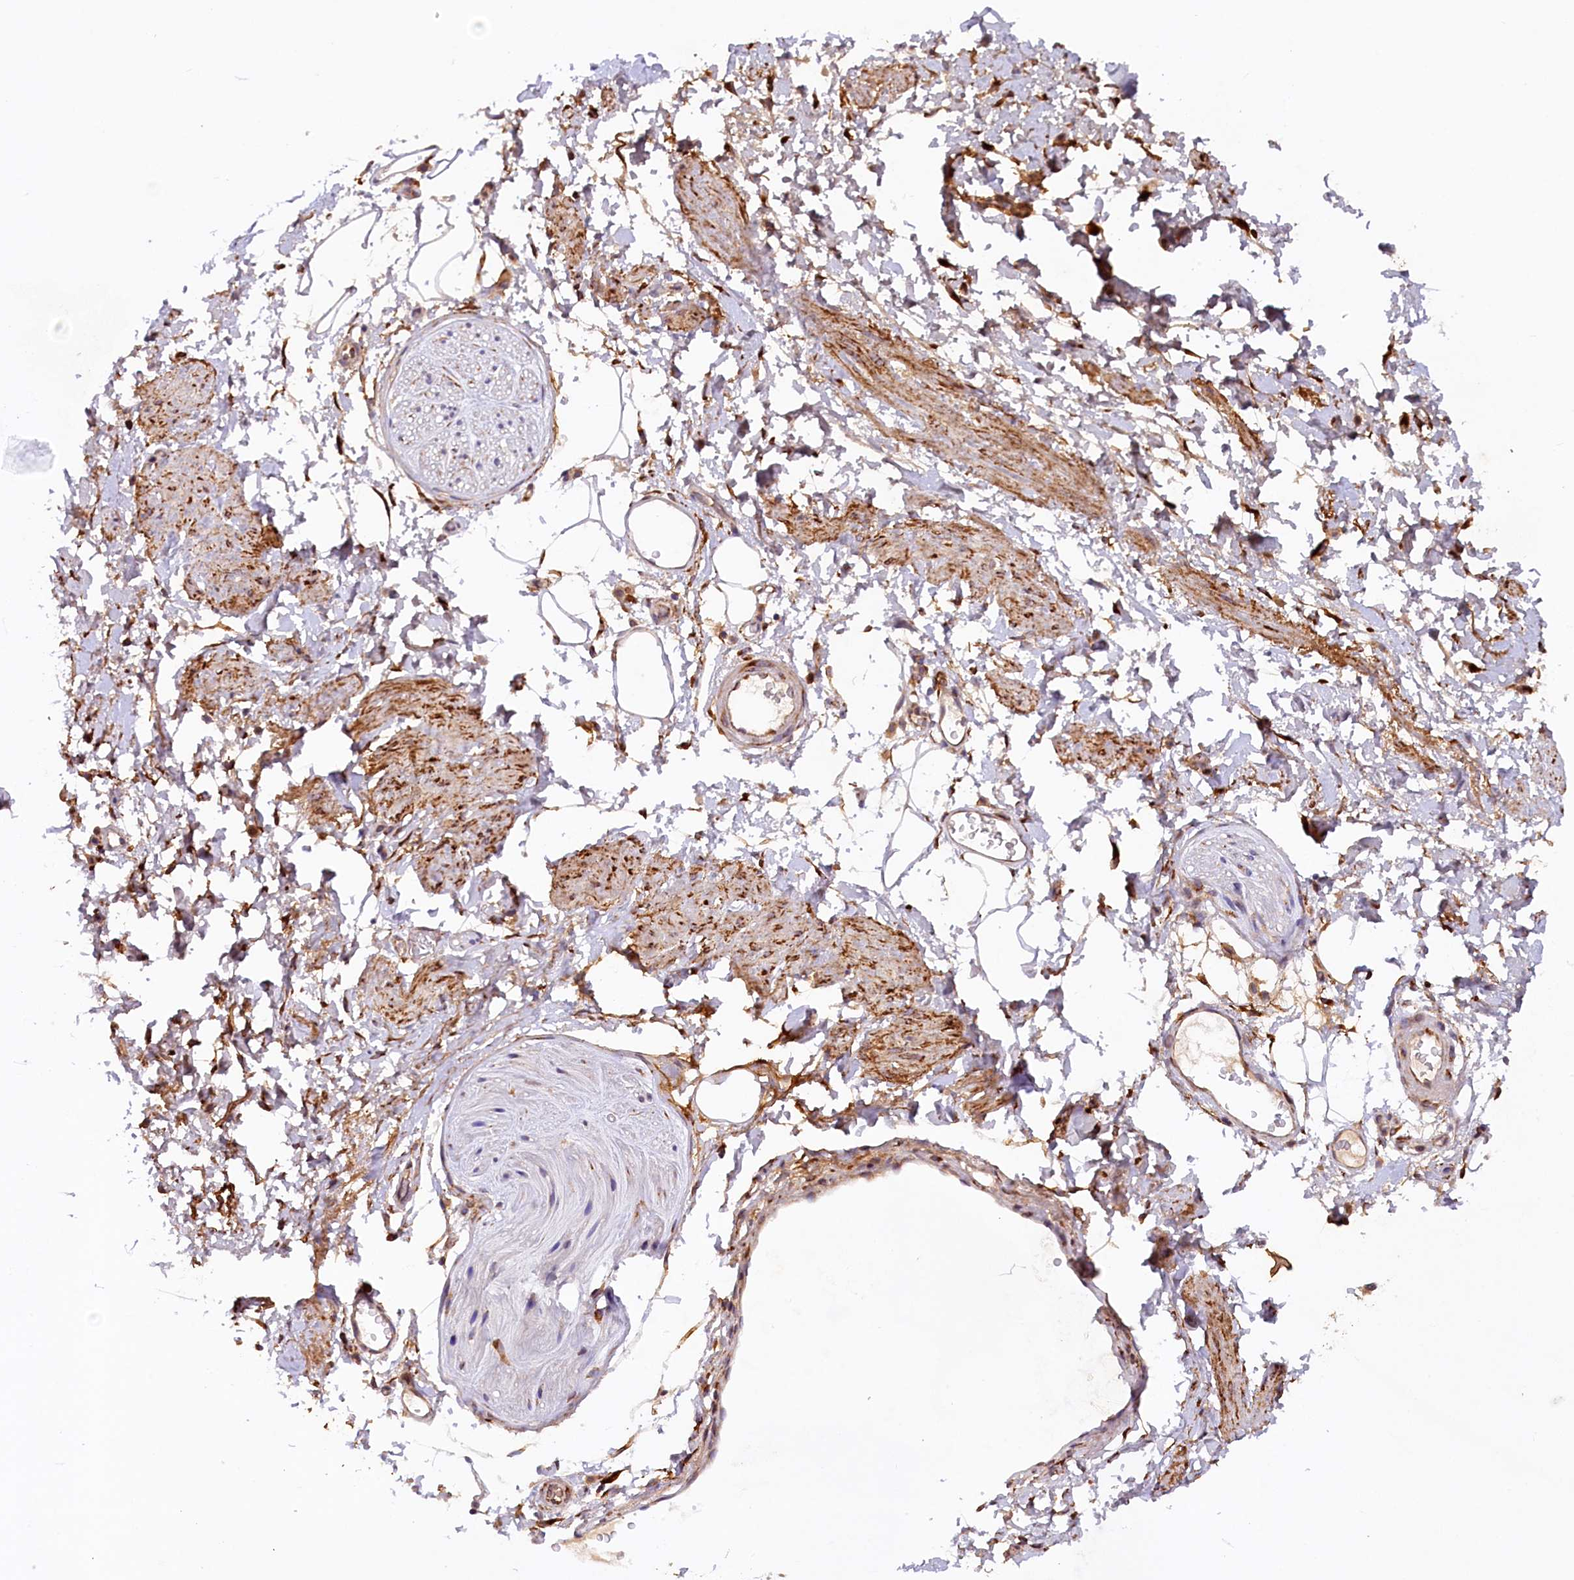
{"staining": {"intensity": "weak", "quantity": "25%-75%", "location": "cytoplasmic/membranous"}, "tissue": "adipose tissue", "cell_type": "Adipocytes", "image_type": "normal", "snomed": [{"axis": "morphology", "description": "Normal tissue, NOS"}, {"axis": "morphology", "description": "Adenocarcinoma, NOS"}, {"axis": "topography", "description": "Rectum"}, {"axis": "topography", "description": "Vagina"}, {"axis": "topography", "description": "Peripheral nerve tissue"}], "caption": "Immunohistochemistry (IHC) of benign adipose tissue displays low levels of weak cytoplasmic/membranous positivity in approximately 25%-75% of adipocytes.", "gene": "SSC5D", "patient": {"sex": "female", "age": 71}}